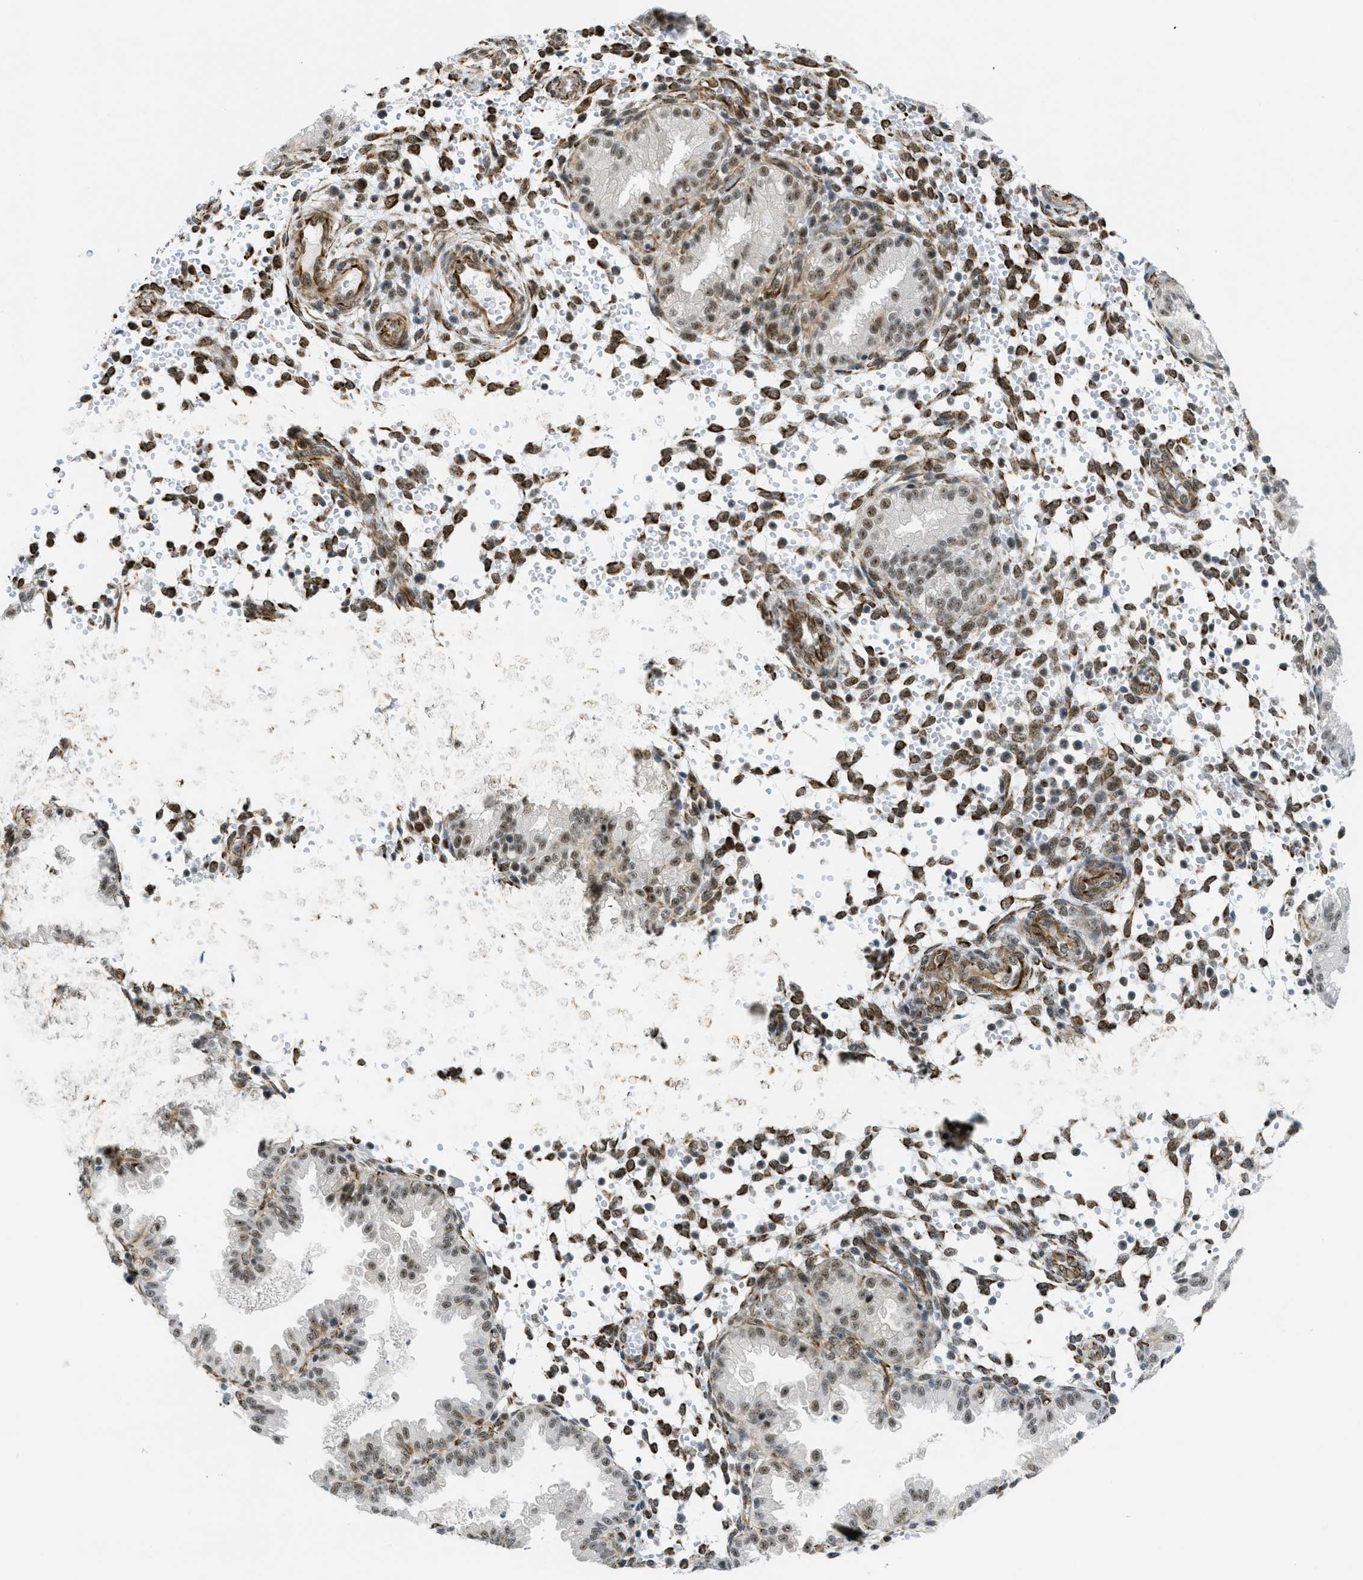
{"staining": {"intensity": "moderate", "quantity": "<25%", "location": "nuclear"}, "tissue": "endometrium", "cell_type": "Cells in endometrial stroma", "image_type": "normal", "snomed": [{"axis": "morphology", "description": "Normal tissue, NOS"}, {"axis": "topography", "description": "Endometrium"}], "caption": "High-power microscopy captured an immunohistochemistry histopathology image of benign endometrium, revealing moderate nuclear positivity in approximately <25% of cells in endometrial stroma. Using DAB (brown) and hematoxylin (blue) stains, captured at high magnification using brightfield microscopy.", "gene": "LRRC8B", "patient": {"sex": "female", "age": 33}}